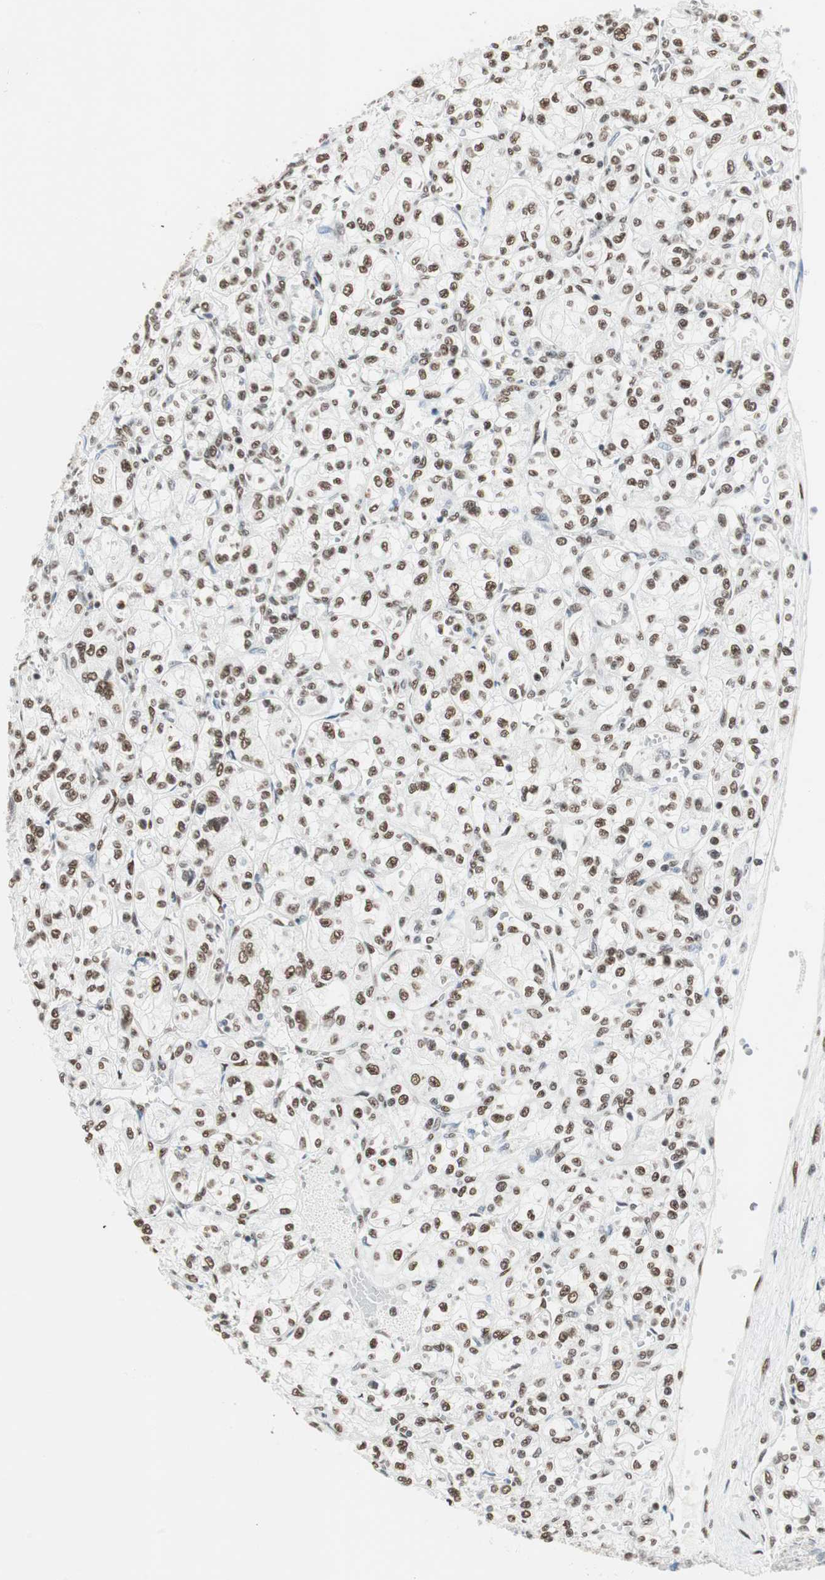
{"staining": {"intensity": "moderate", "quantity": ">75%", "location": "nuclear"}, "tissue": "renal cancer", "cell_type": "Tumor cells", "image_type": "cancer", "snomed": [{"axis": "morphology", "description": "Adenocarcinoma, NOS"}, {"axis": "topography", "description": "Kidney"}], "caption": "Immunohistochemistry micrograph of human adenocarcinoma (renal) stained for a protein (brown), which reveals medium levels of moderate nuclear staining in approximately >75% of tumor cells.", "gene": "ZBTB17", "patient": {"sex": "male", "age": 77}}